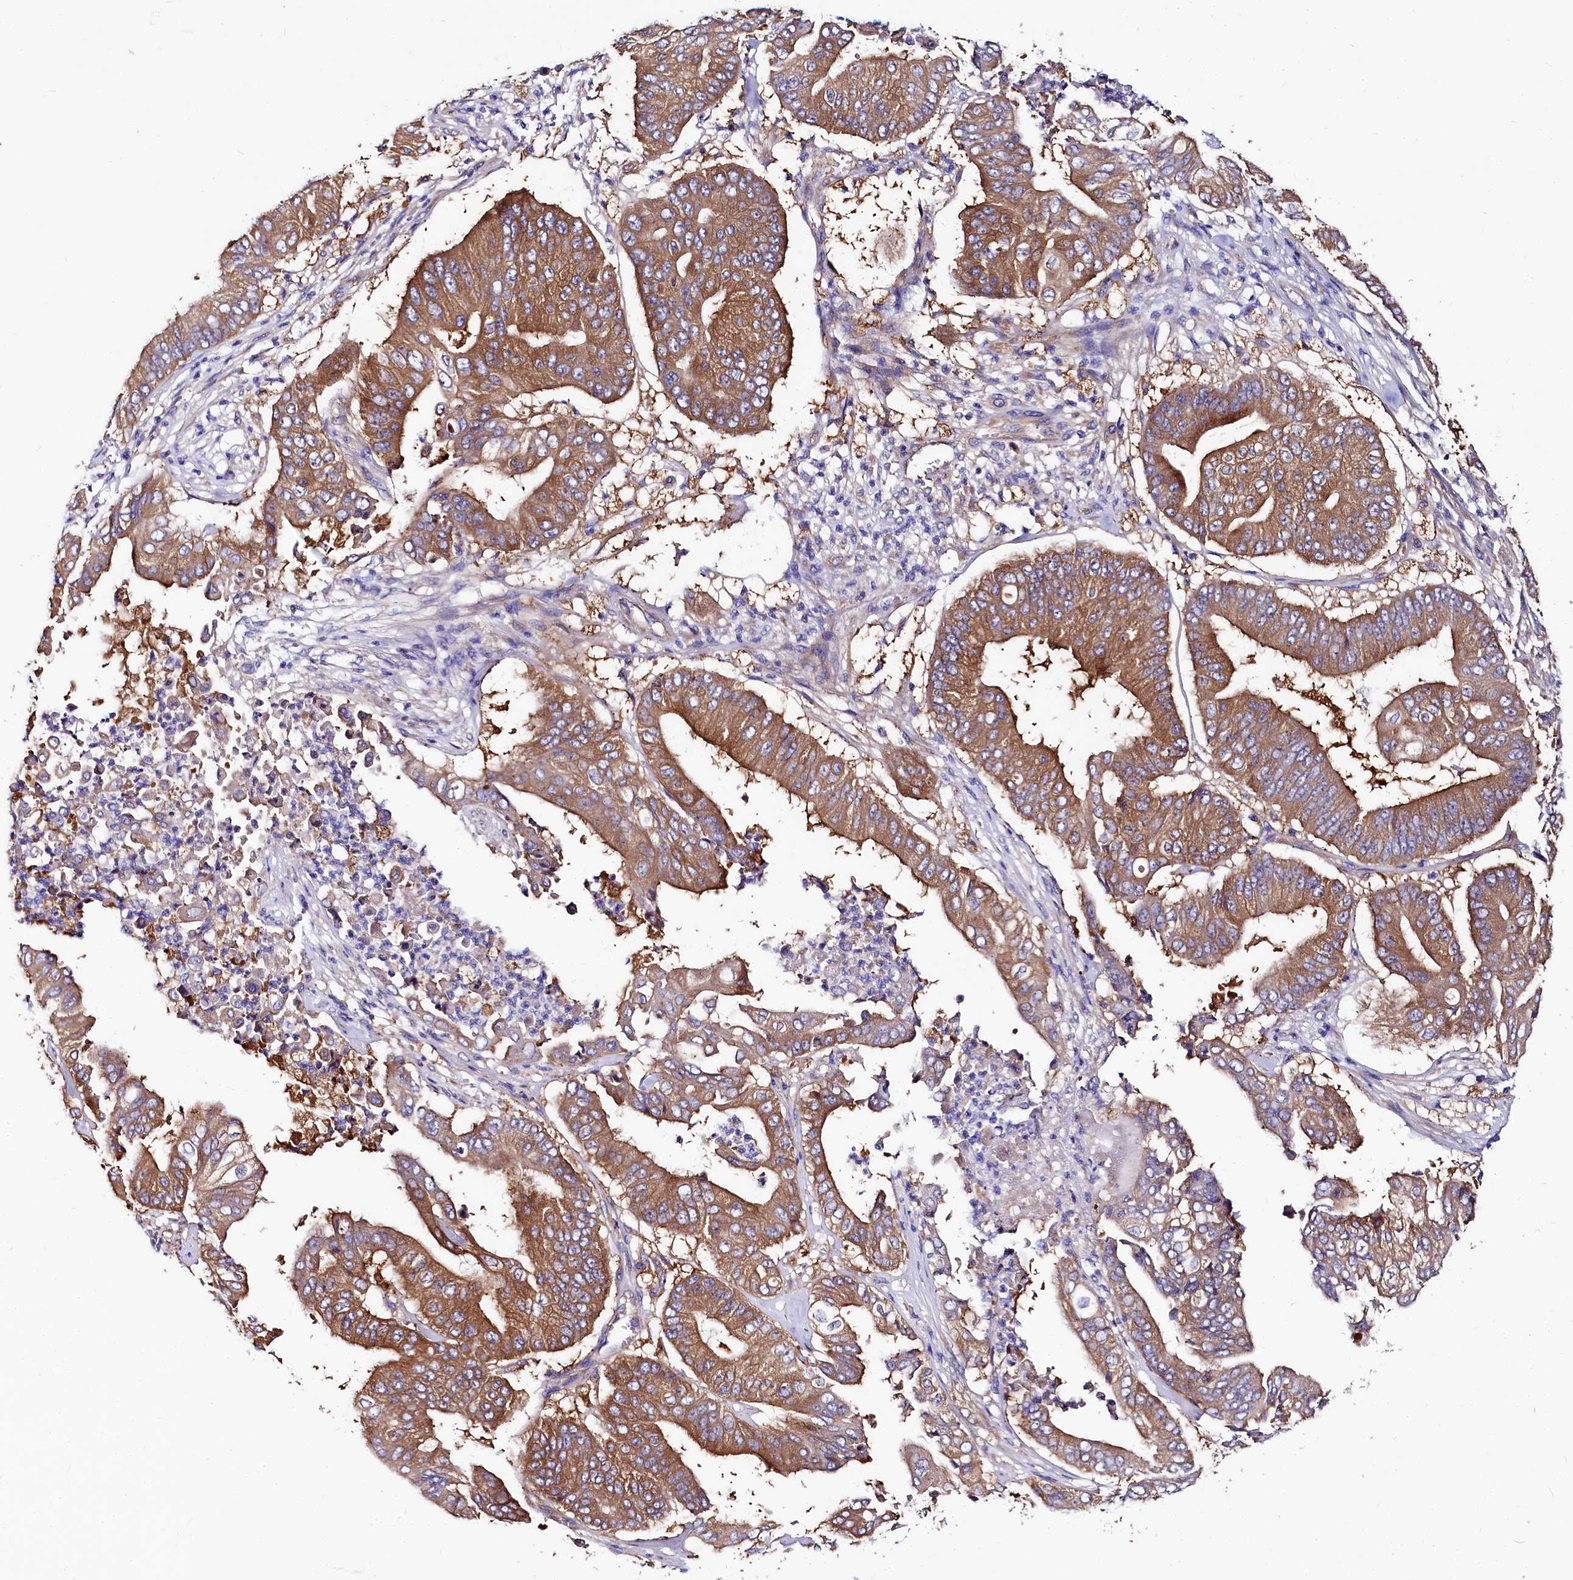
{"staining": {"intensity": "moderate", "quantity": ">75%", "location": "cytoplasmic/membranous"}, "tissue": "pancreatic cancer", "cell_type": "Tumor cells", "image_type": "cancer", "snomed": [{"axis": "morphology", "description": "Adenocarcinoma, NOS"}, {"axis": "topography", "description": "Pancreas"}], "caption": "Immunohistochemistry (IHC) of pancreatic cancer (adenocarcinoma) shows medium levels of moderate cytoplasmic/membranous expression in approximately >75% of tumor cells.", "gene": "QARS1", "patient": {"sex": "female", "age": 77}}